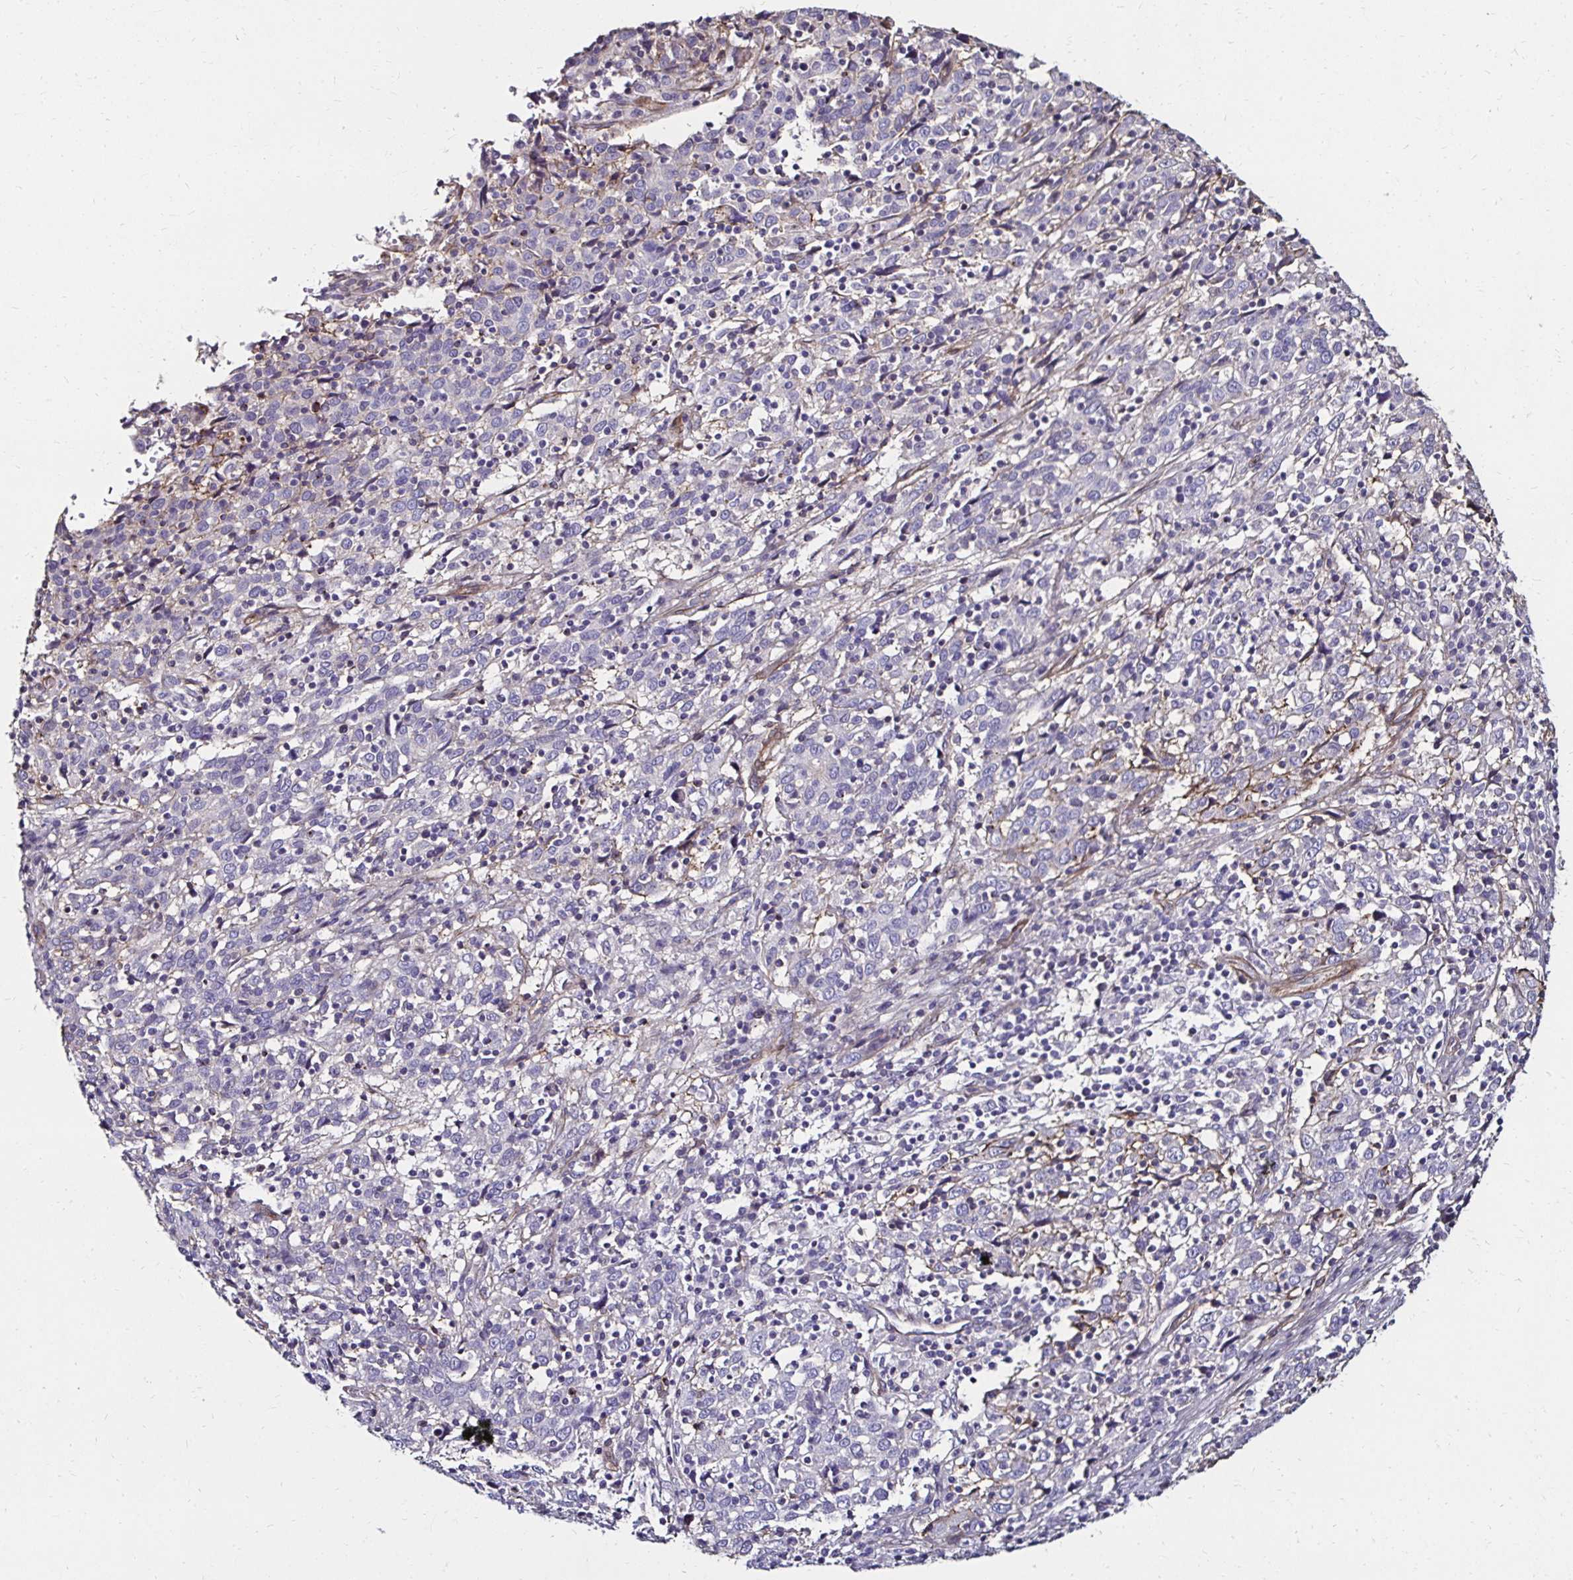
{"staining": {"intensity": "negative", "quantity": "none", "location": "none"}, "tissue": "cervical cancer", "cell_type": "Tumor cells", "image_type": "cancer", "snomed": [{"axis": "morphology", "description": "Squamous cell carcinoma, NOS"}, {"axis": "topography", "description": "Cervix"}], "caption": "This is a histopathology image of IHC staining of cervical cancer, which shows no expression in tumor cells.", "gene": "ITGB1", "patient": {"sex": "female", "age": 46}}